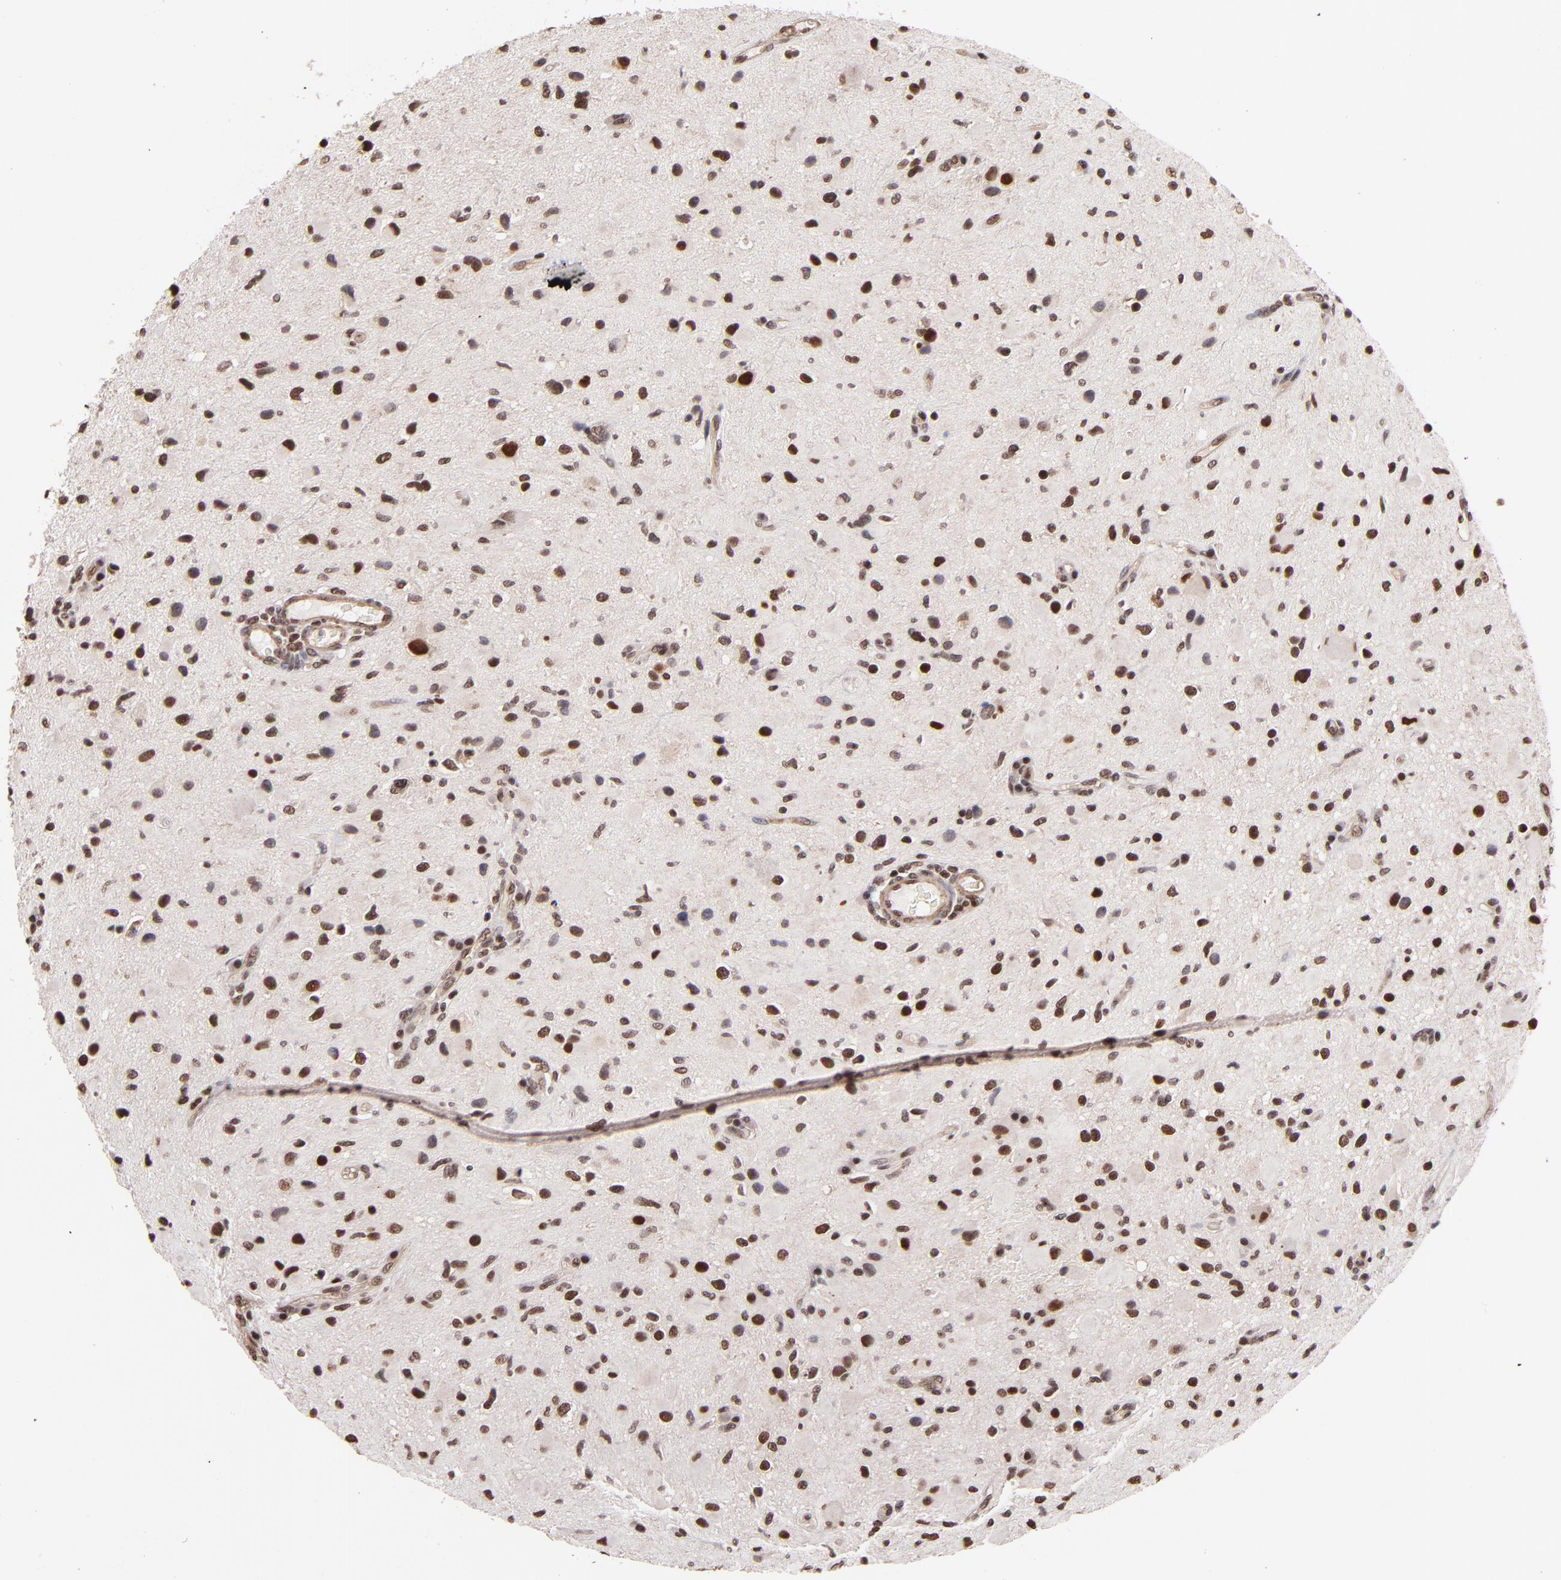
{"staining": {"intensity": "moderate", "quantity": ">75%", "location": "nuclear"}, "tissue": "glioma", "cell_type": "Tumor cells", "image_type": "cancer", "snomed": [{"axis": "morphology", "description": "Glioma, malignant, Low grade"}, {"axis": "topography", "description": "Brain"}], "caption": "The histopathology image reveals immunohistochemical staining of malignant glioma (low-grade). There is moderate nuclear positivity is appreciated in approximately >75% of tumor cells.", "gene": "TERF2", "patient": {"sex": "female", "age": 32}}